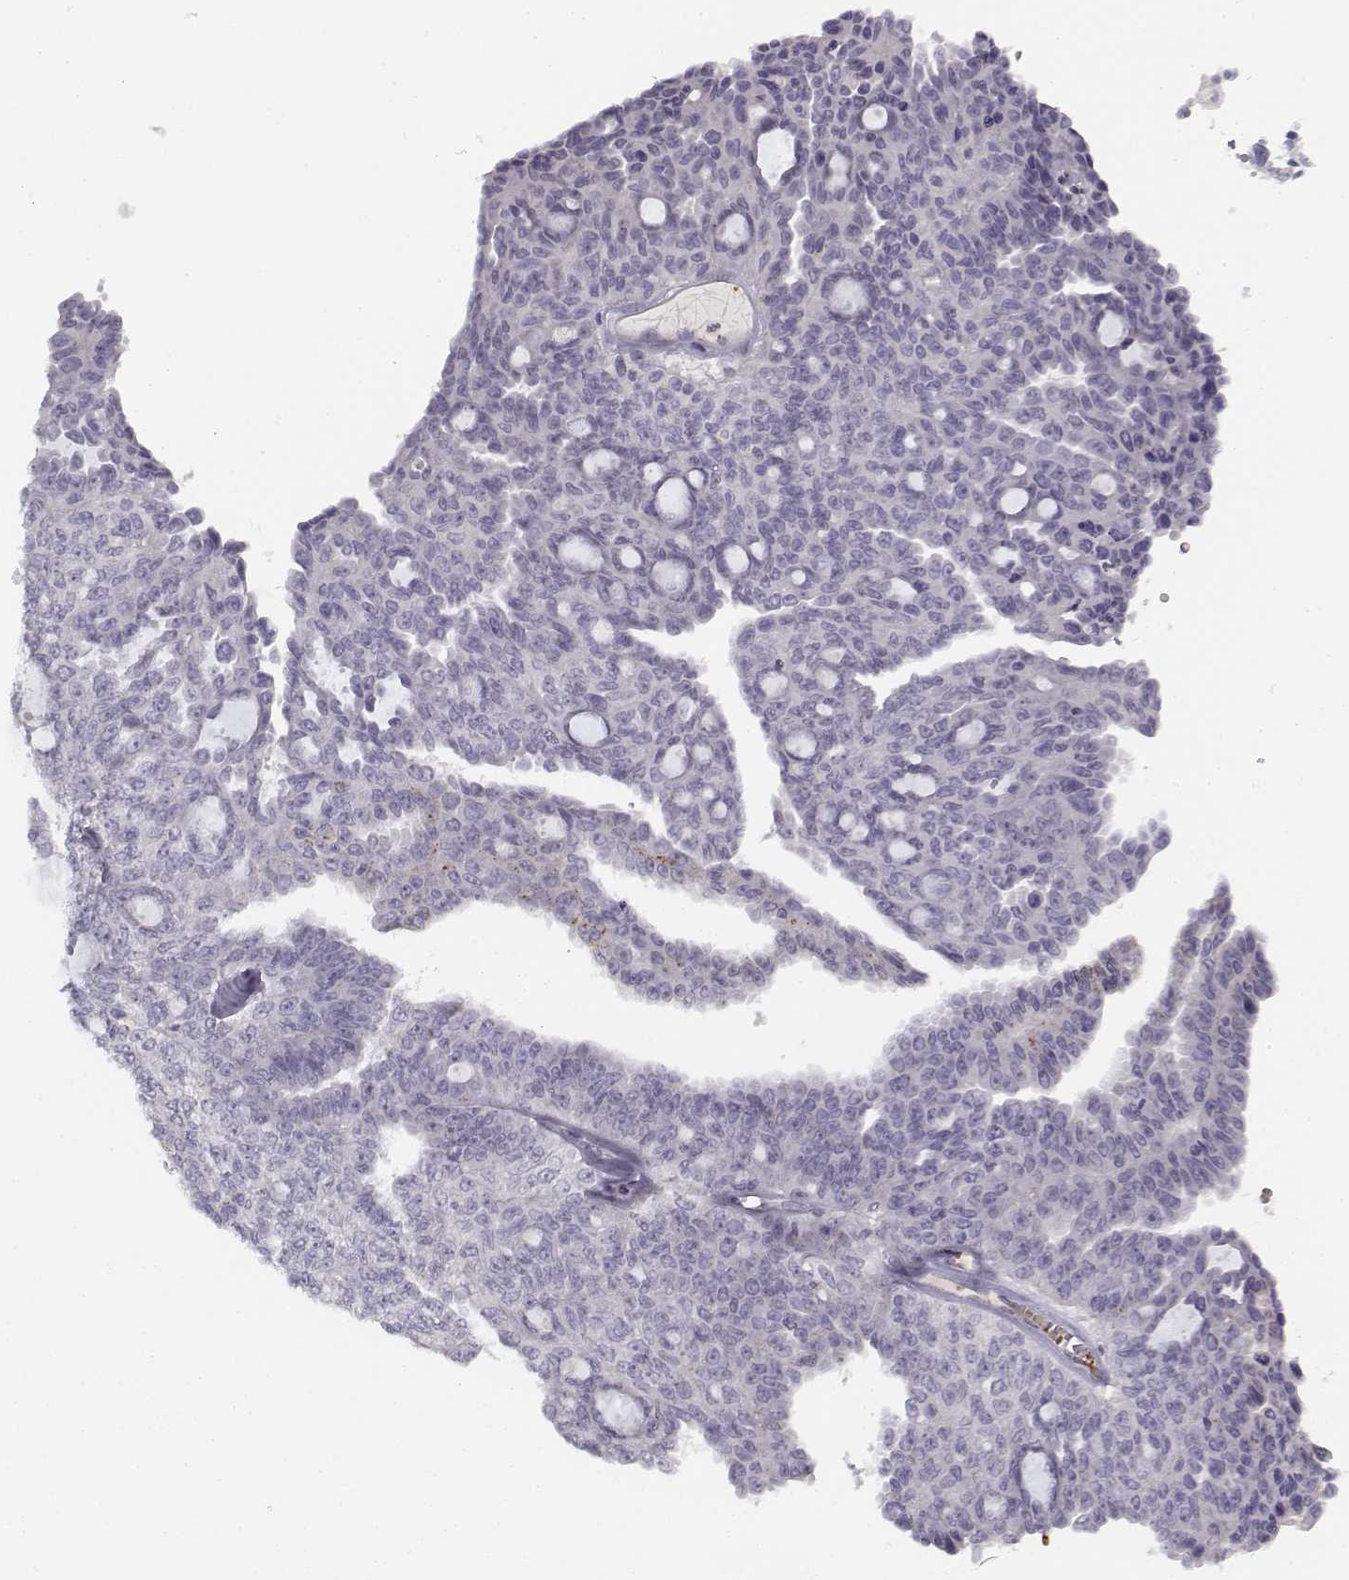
{"staining": {"intensity": "negative", "quantity": "none", "location": "none"}, "tissue": "ovarian cancer", "cell_type": "Tumor cells", "image_type": "cancer", "snomed": [{"axis": "morphology", "description": "Cystadenocarcinoma, serous, NOS"}, {"axis": "topography", "description": "Ovary"}], "caption": "Tumor cells show no significant staining in serous cystadenocarcinoma (ovarian).", "gene": "SNCA", "patient": {"sex": "female", "age": 71}}